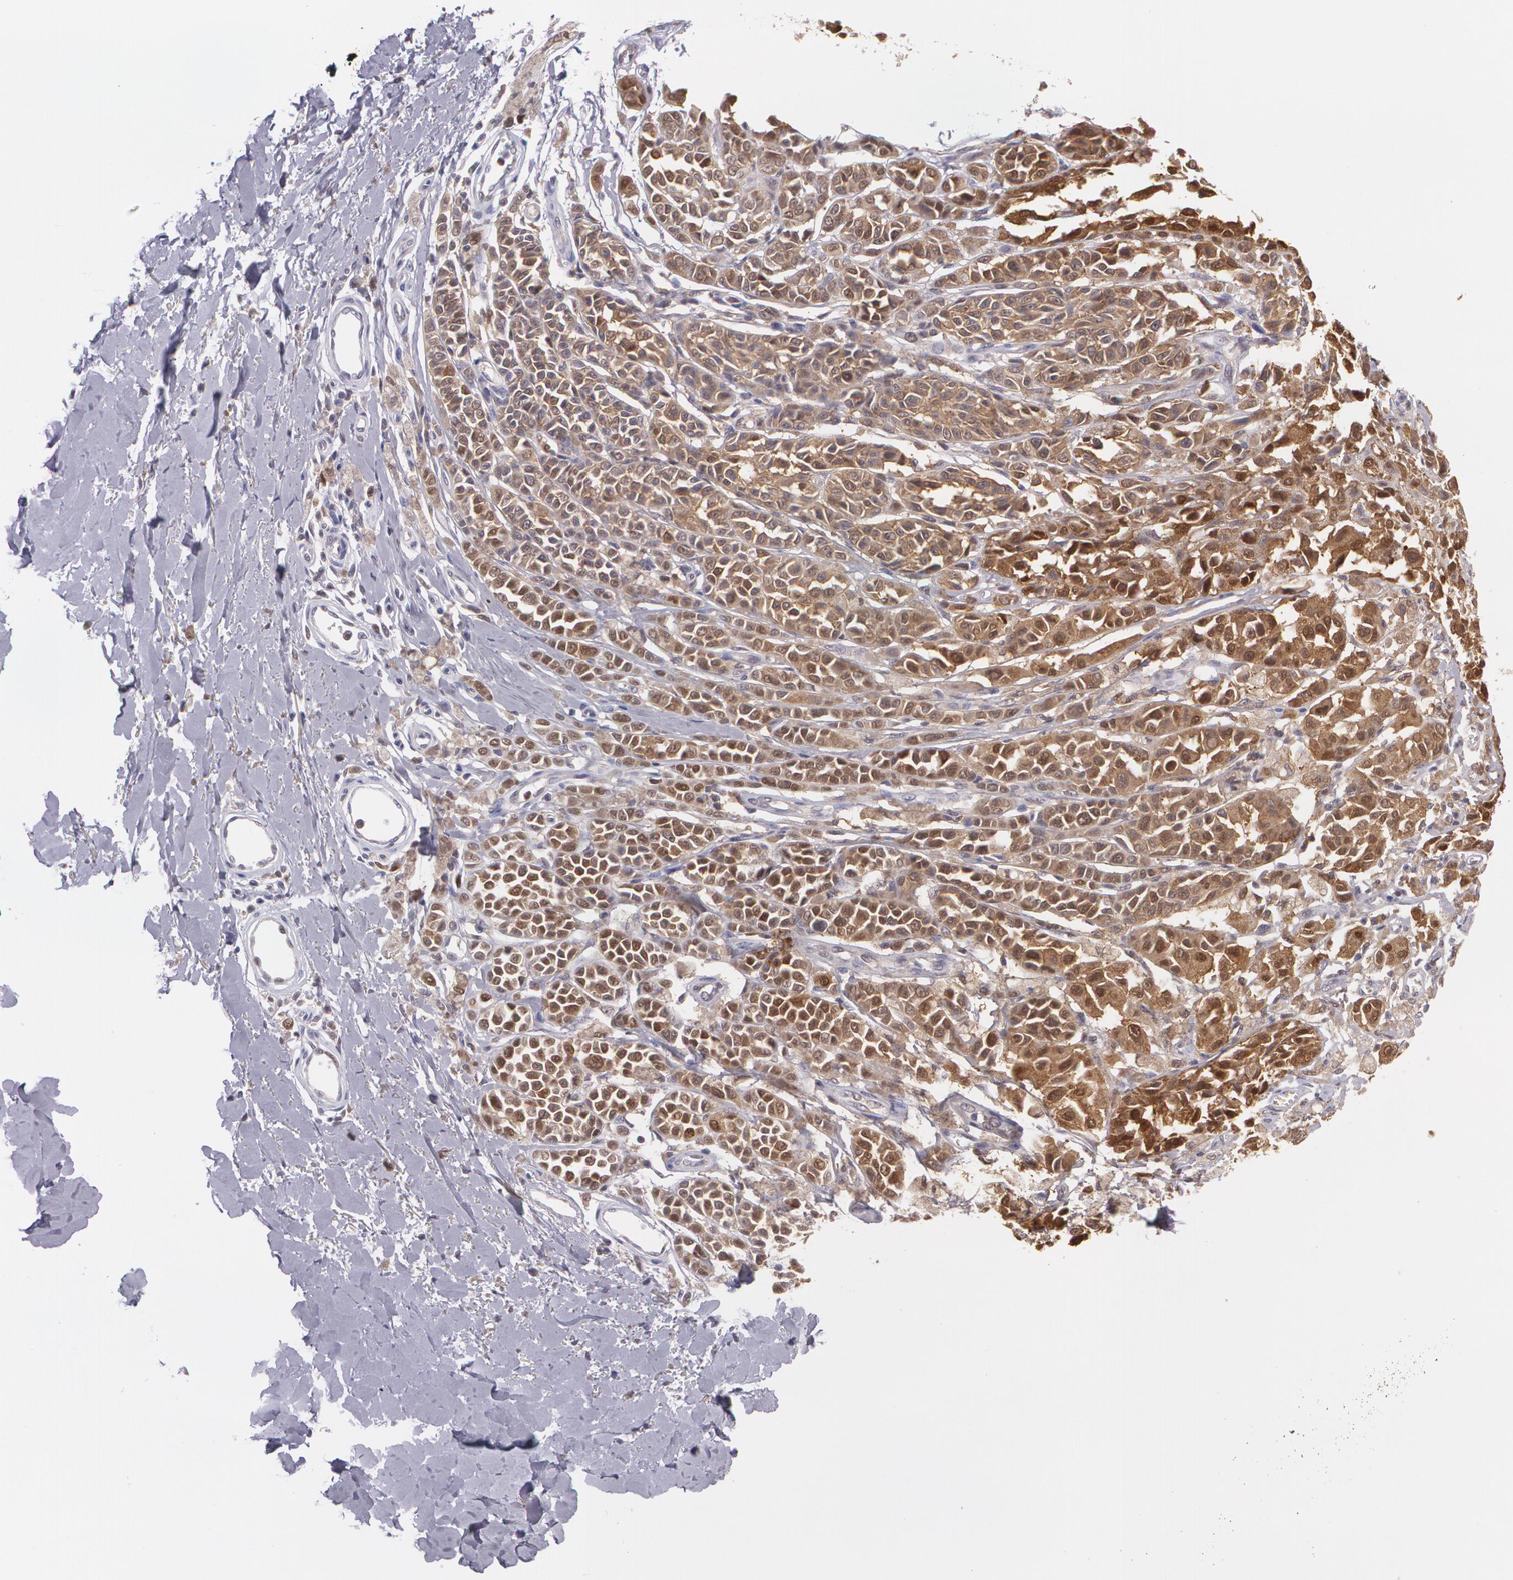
{"staining": {"intensity": "strong", "quantity": ">75%", "location": "cytoplasmic/membranous"}, "tissue": "melanoma", "cell_type": "Tumor cells", "image_type": "cancer", "snomed": [{"axis": "morphology", "description": "Malignant melanoma, NOS"}, {"axis": "topography", "description": "Skin"}], "caption": "Strong cytoplasmic/membranous expression for a protein is present in approximately >75% of tumor cells of melanoma using immunohistochemistry.", "gene": "HSPH1", "patient": {"sex": "female", "age": 38}}